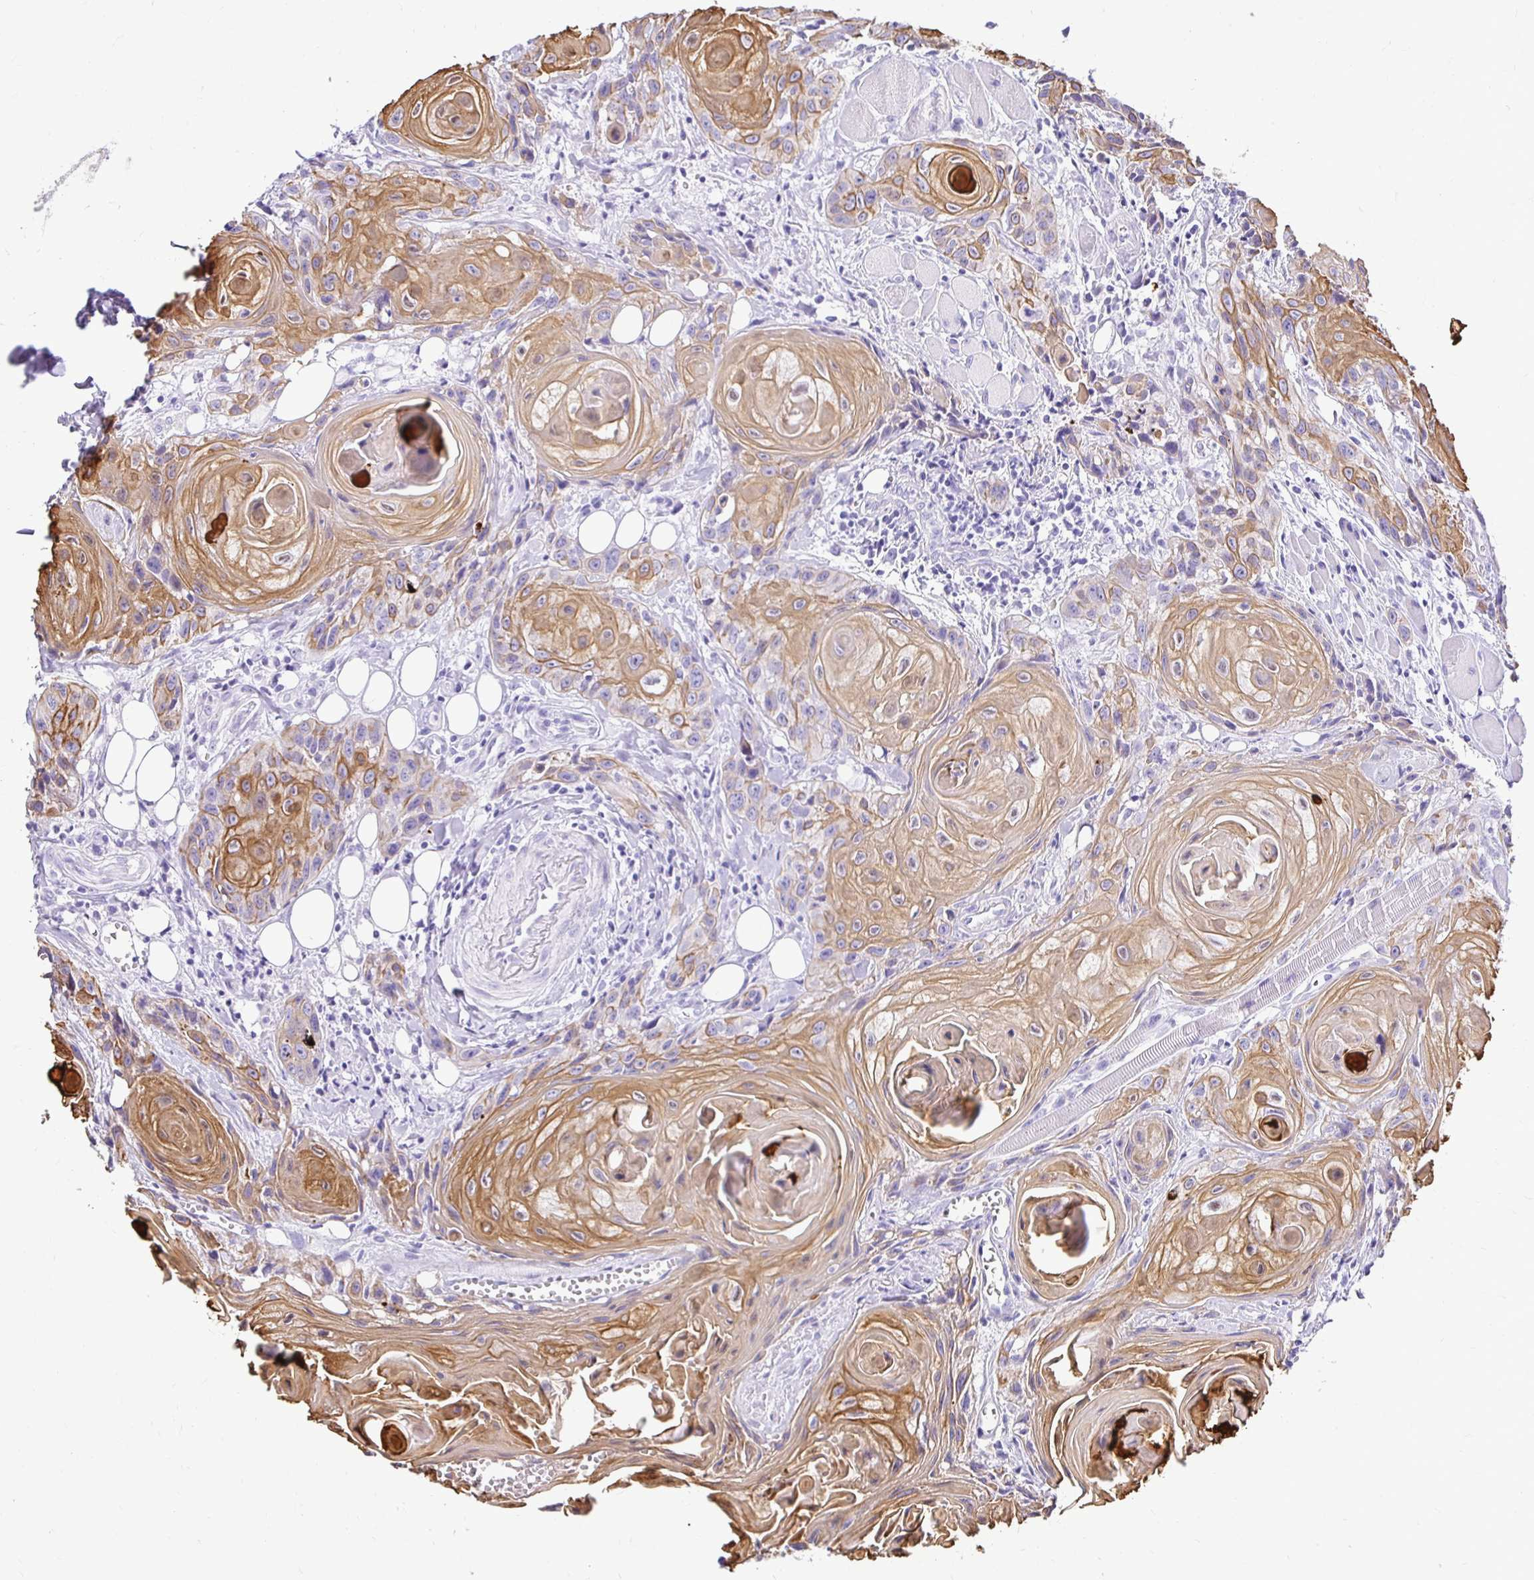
{"staining": {"intensity": "moderate", "quantity": ">75%", "location": "cytoplasmic/membranous"}, "tissue": "head and neck cancer", "cell_type": "Tumor cells", "image_type": "cancer", "snomed": [{"axis": "morphology", "description": "Squamous cell carcinoma, NOS"}, {"axis": "topography", "description": "Oral tissue"}, {"axis": "topography", "description": "Head-Neck"}], "caption": "The micrograph demonstrates immunohistochemical staining of squamous cell carcinoma (head and neck). There is moderate cytoplasmic/membranous expression is identified in approximately >75% of tumor cells.", "gene": "TAF1D", "patient": {"sex": "male", "age": 58}}